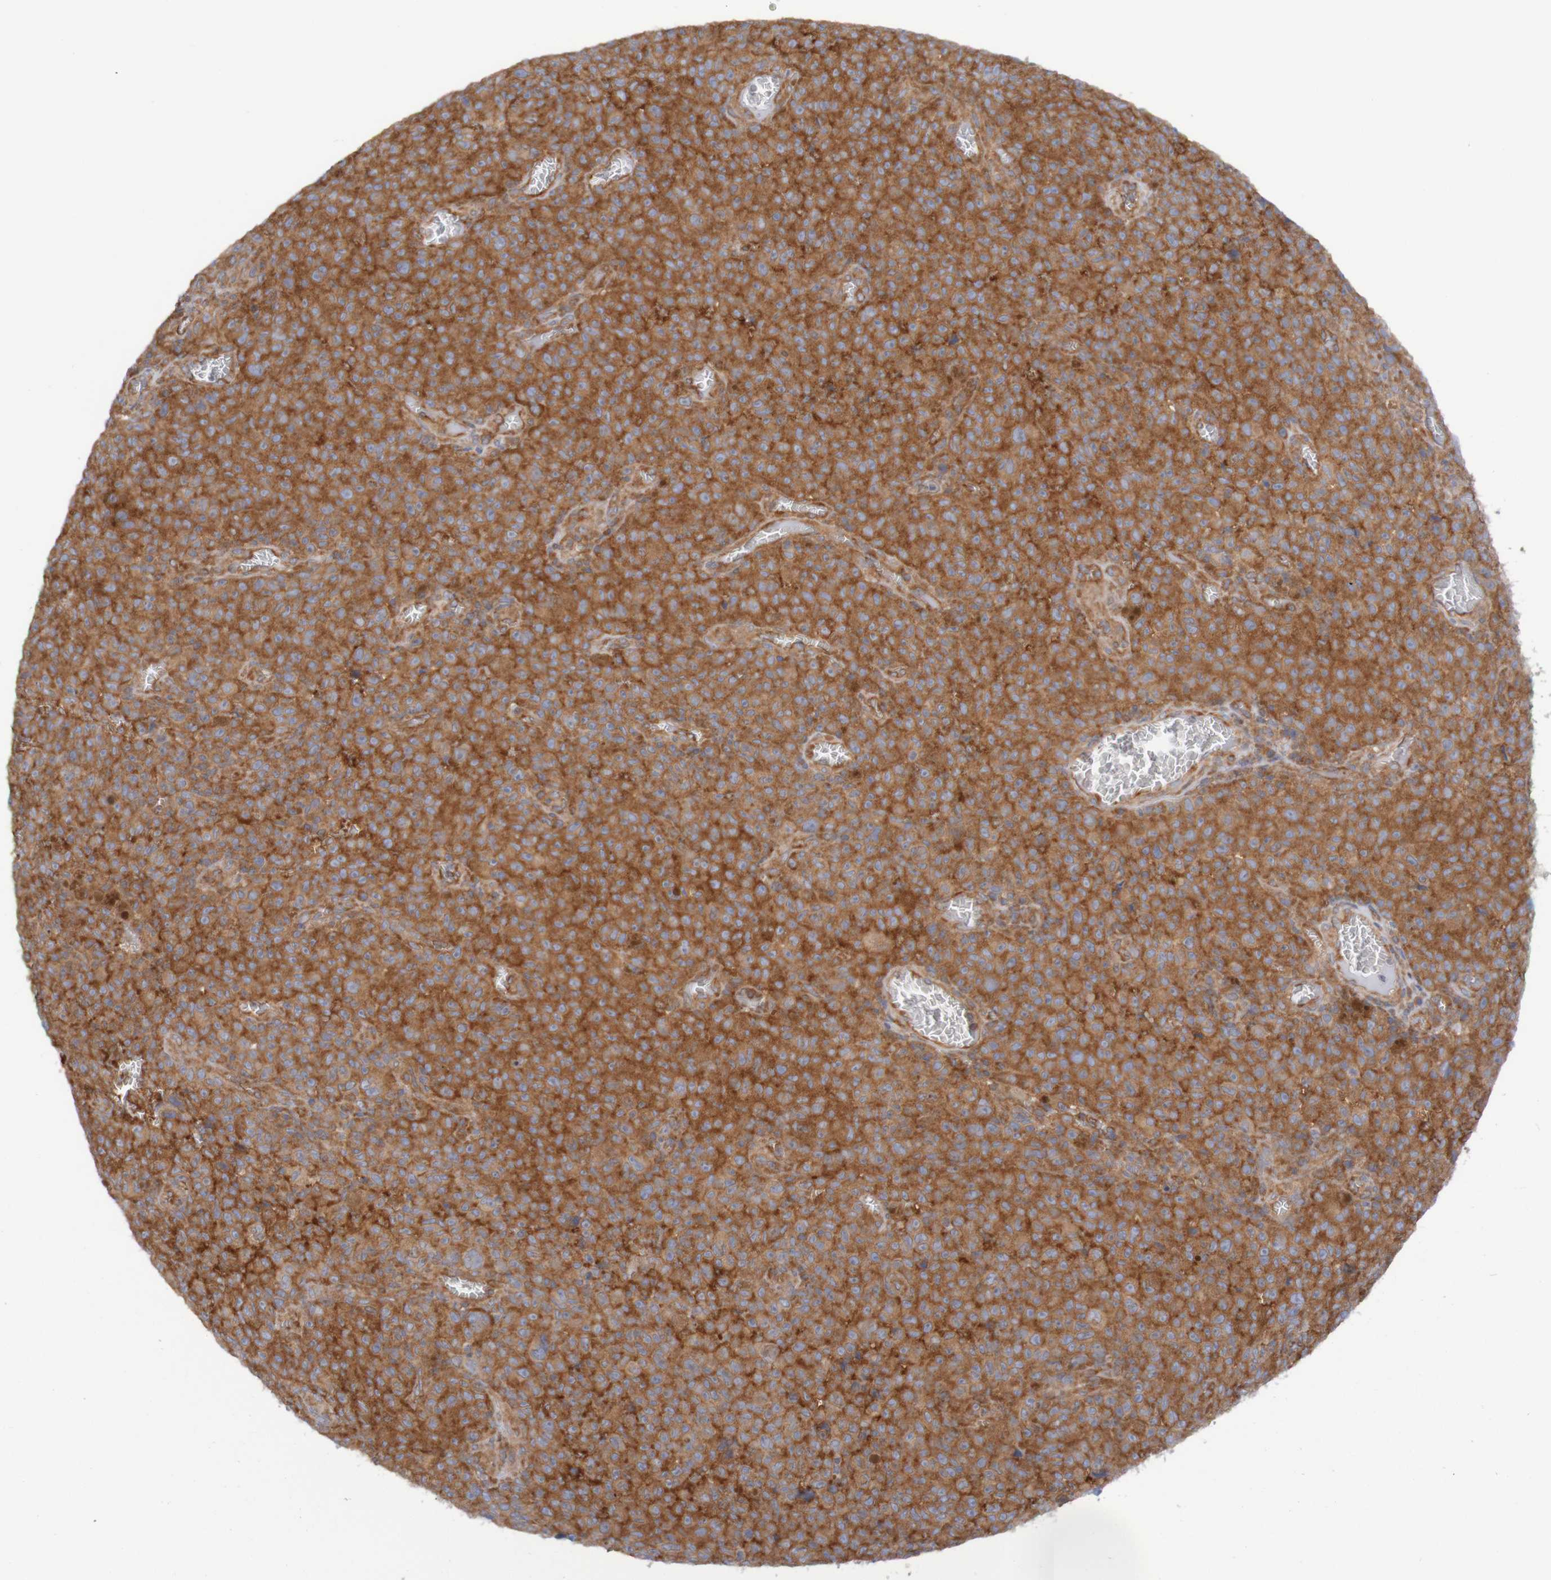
{"staining": {"intensity": "strong", "quantity": ">75%", "location": "cytoplasmic/membranous"}, "tissue": "melanoma", "cell_type": "Tumor cells", "image_type": "cancer", "snomed": [{"axis": "morphology", "description": "Malignant melanoma, NOS"}, {"axis": "topography", "description": "Skin"}], "caption": "Immunohistochemical staining of human malignant melanoma displays high levels of strong cytoplasmic/membranous staining in about >75% of tumor cells. Using DAB (3,3'-diaminobenzidine) (brown) and hematoxylin (blue) stains, captured at high magnification using brightfield microscopy.", "gene": "LRRC47", "patient": {"sex": "female", "age": 82}}